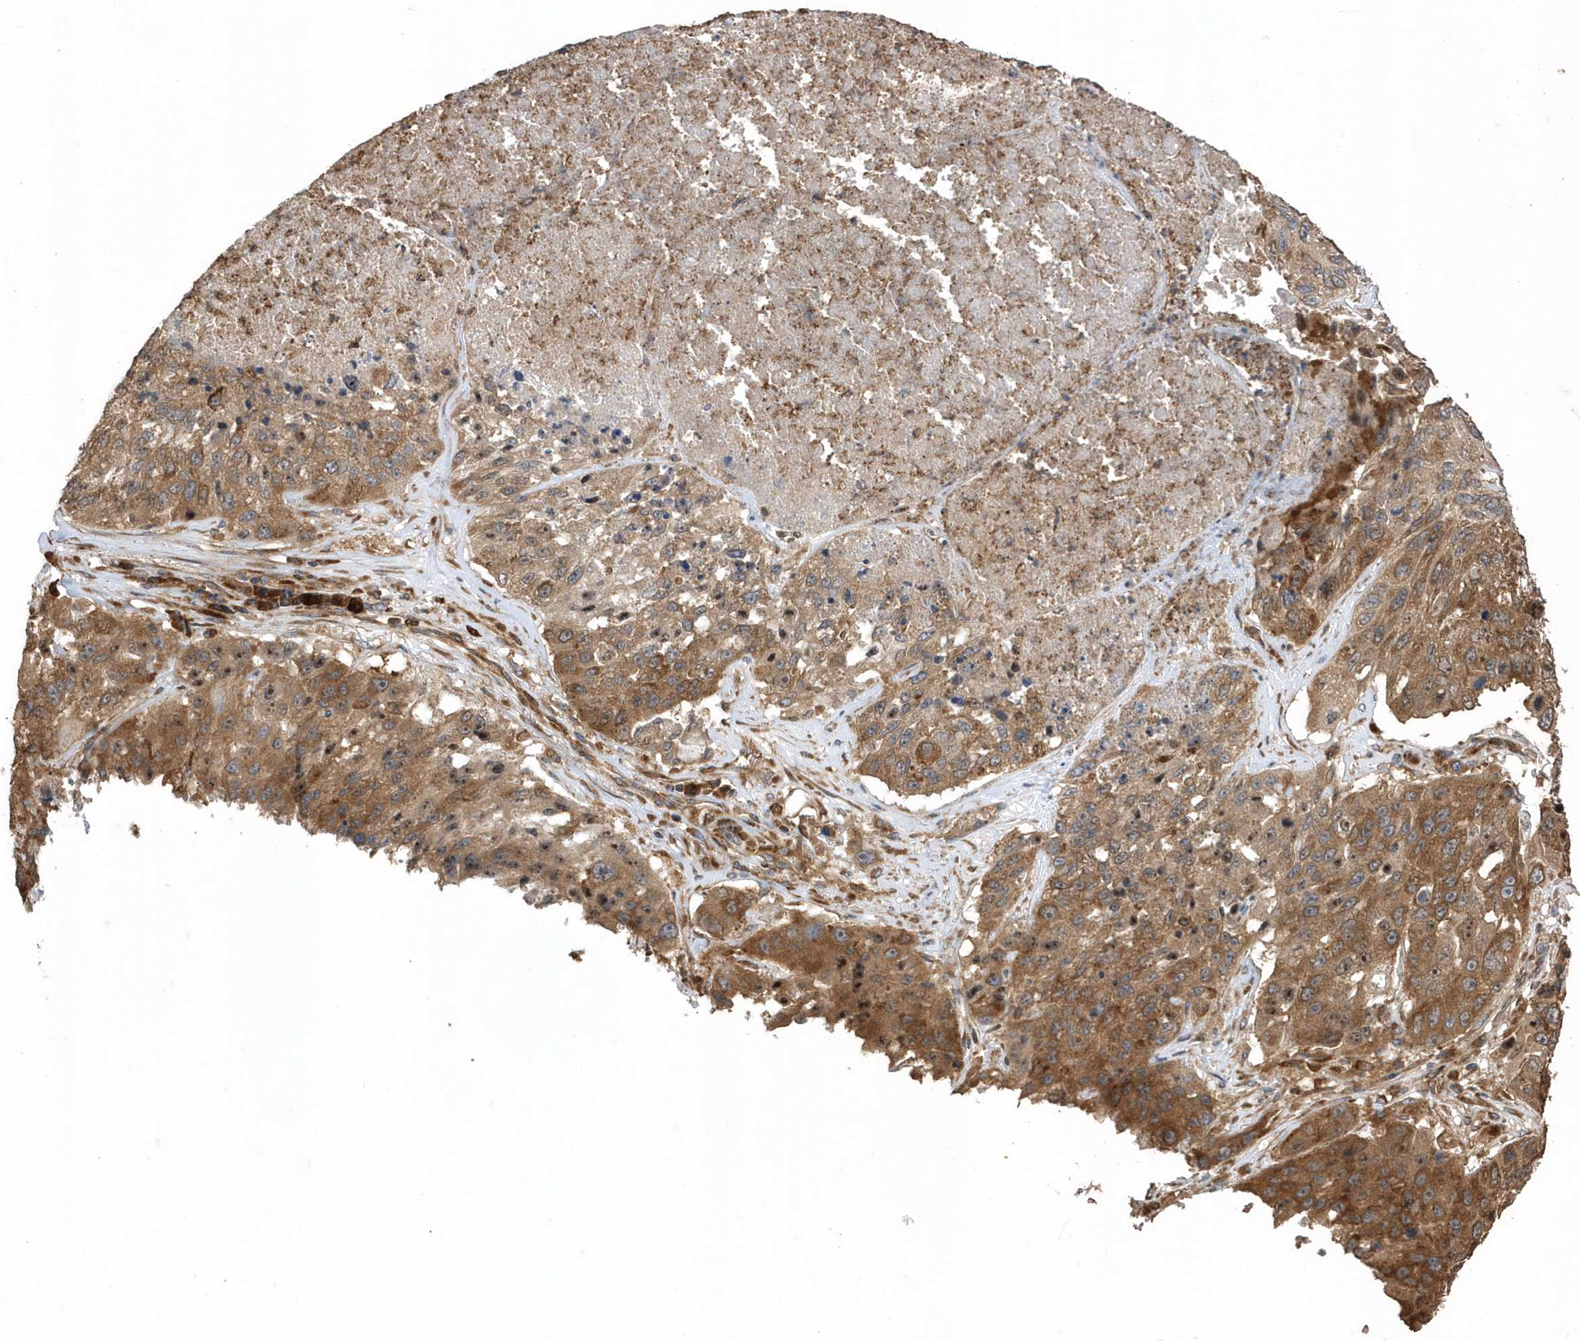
{"staining": {"intensity": "moderate", "quantity": ">75%", "location": "cytoplasmic/membranous"}, "tissue": "lung cancer", "cell_type": "Tumor cells", "image_type": "cancer", "snomed": [{"axis": "morphology", "description": "Squamous cell carcinoma, NOS"}, {"axis": "topography", "description": "Lung"}], "caption": "Protein expression analysis of lung cancer (squamous cell carcinoma) shows moderate cytoplasmic/membranous staining in about >75% of tumor cells.", "gene": "WASHC5", "patient": {"sex": "male", "age": 61}}